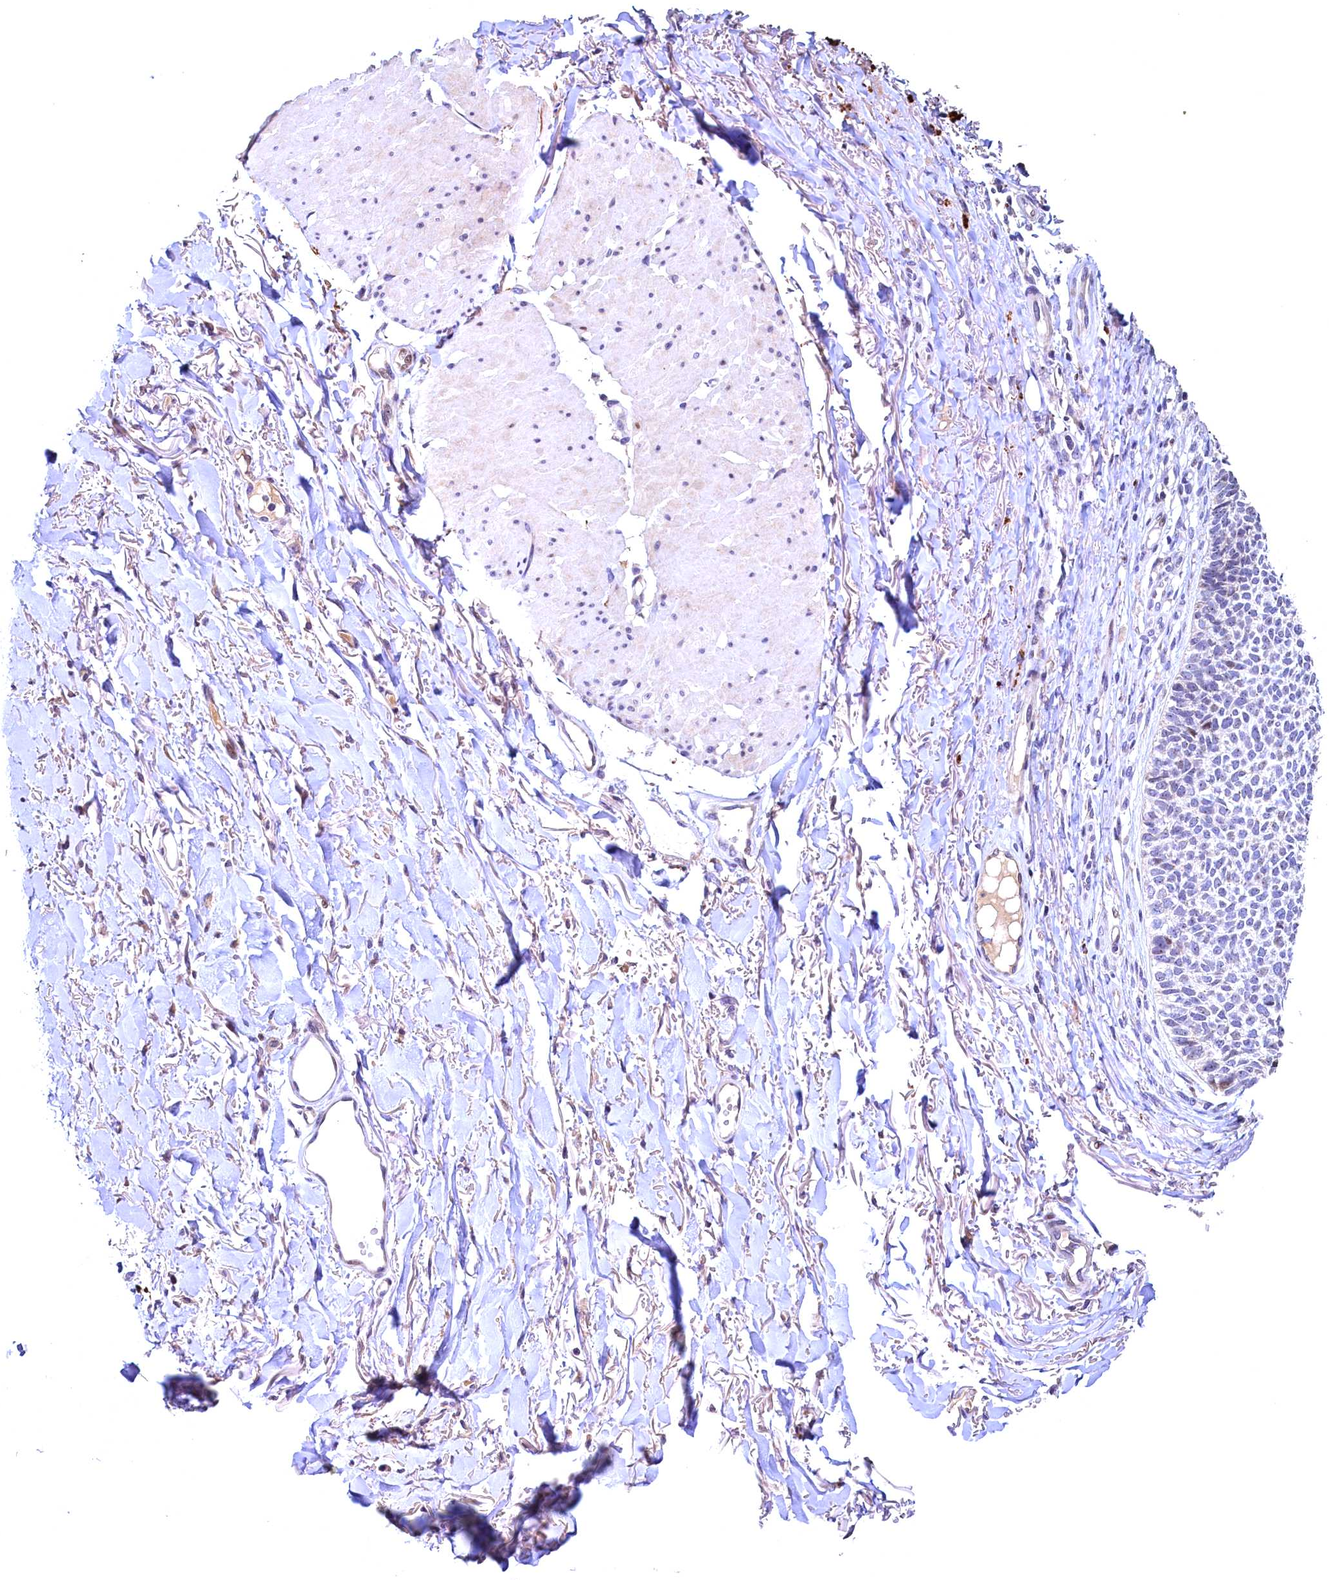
{"staining": {"intensity": "negative", "quantity": "none", "location": "none"}, "tissue": "skin cancer", "cell_type": "Tumor cells", "image_type": "cancer", "snomed": [{"axis": "morphology", "description": "Basal cell carcinoma"}, {"axis": "topography", "description": "Skin"}], "caption": "Tumor cells are negative for protein expression in human skin cancer.", "gene": "LATS2", "patient": {"sex": "female", "age": 84}}